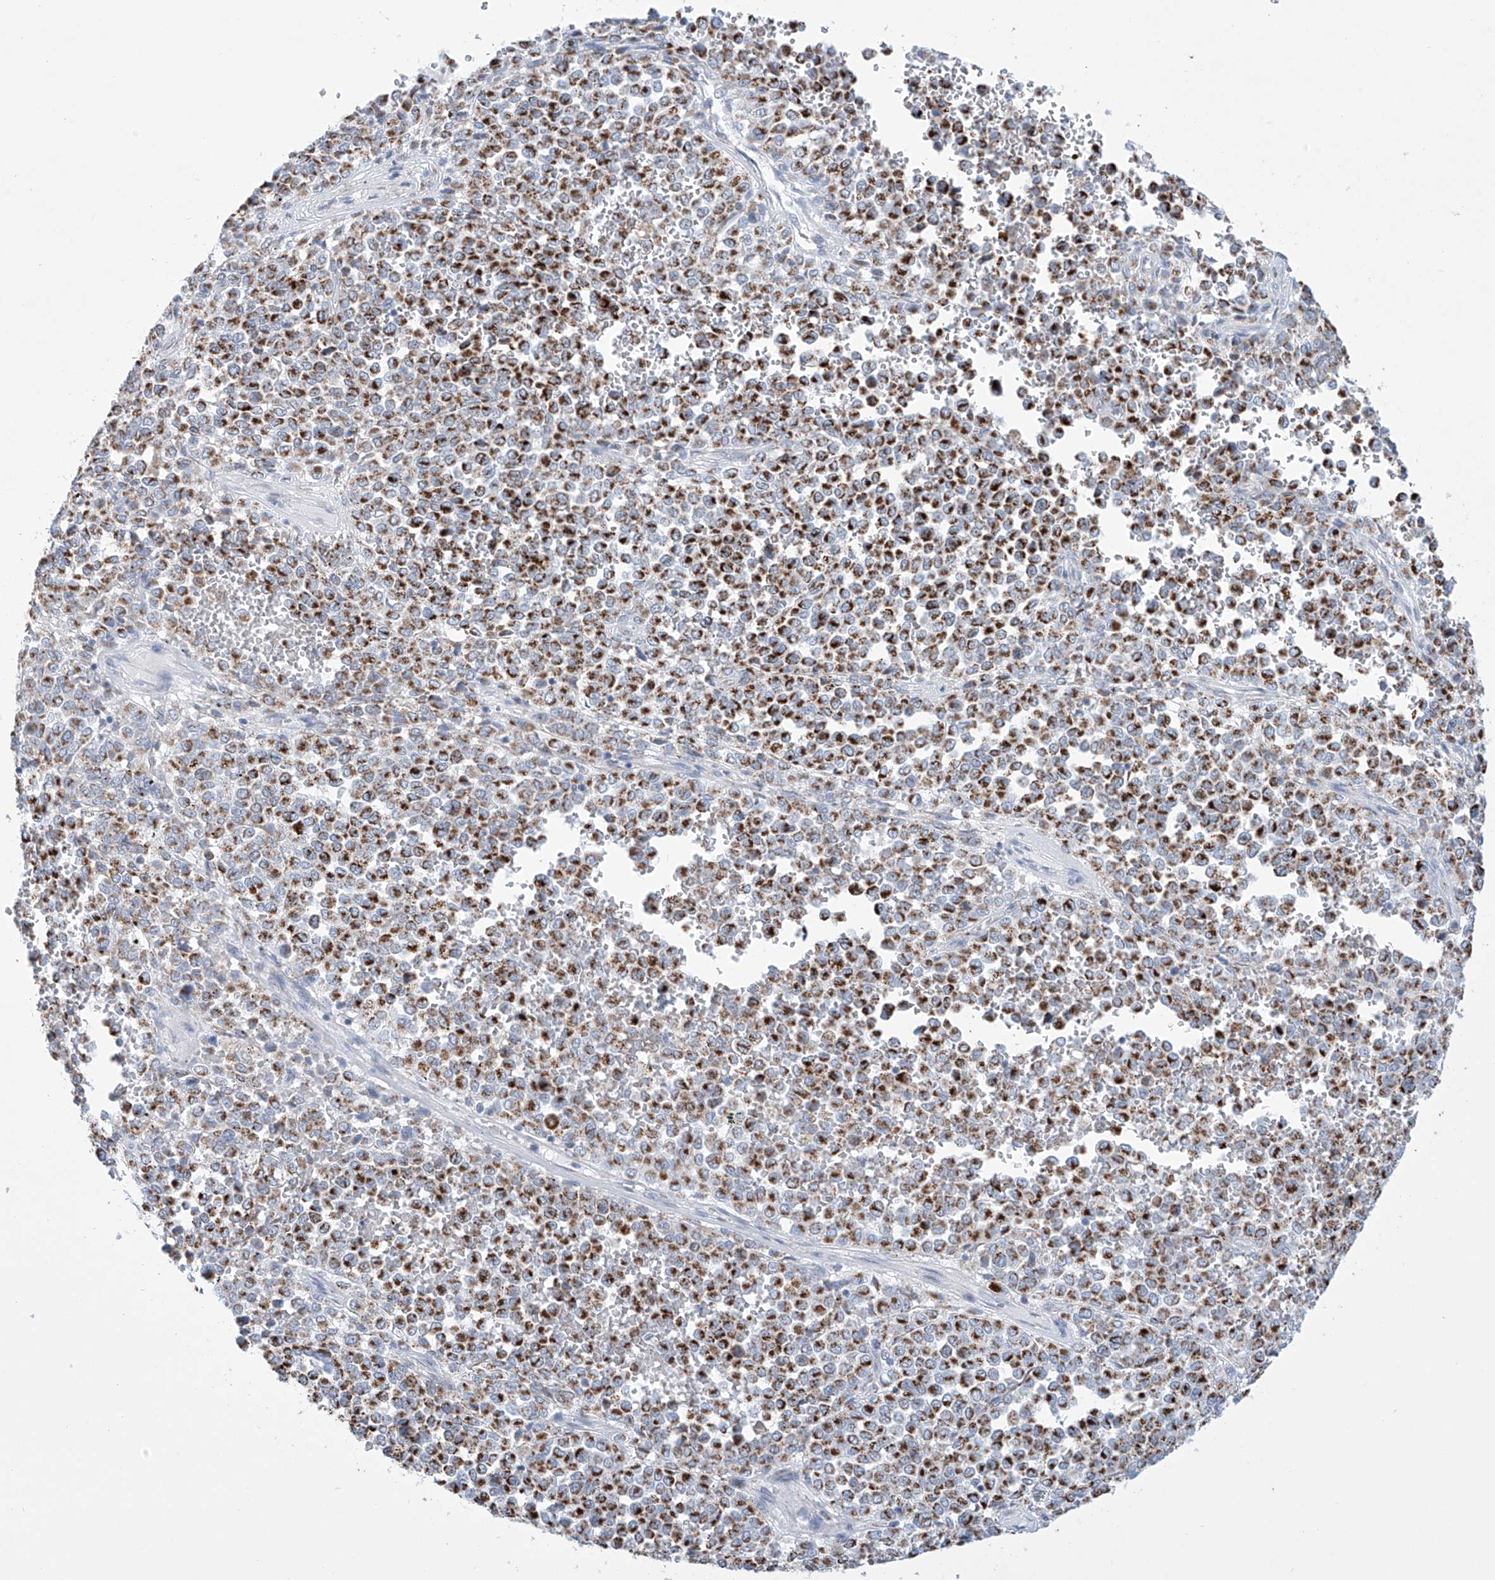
{"staining": {"intensity": "strong", "quantity": ">75%", "location": "cytoplasmic/membranous"}, "tissue": "melanoma", "cell_type": "Tumor cells", "image_type": "cancer", "snomed": [{"axis": "morphology", "description": "Malignant melanoma, Metastatic site"}, {"axis": "topography", "description": "Pancreas"}], "caption": "Immunohistochemistry photomicrograph of melanoma stained for a protein (brown), which demonstrates high levels of strong cytoplasmic/membranous staining in approximately >75% of tumor cells.", "gene": "ALDH6A1", "patient": {"sex": "female", "age": 30}}